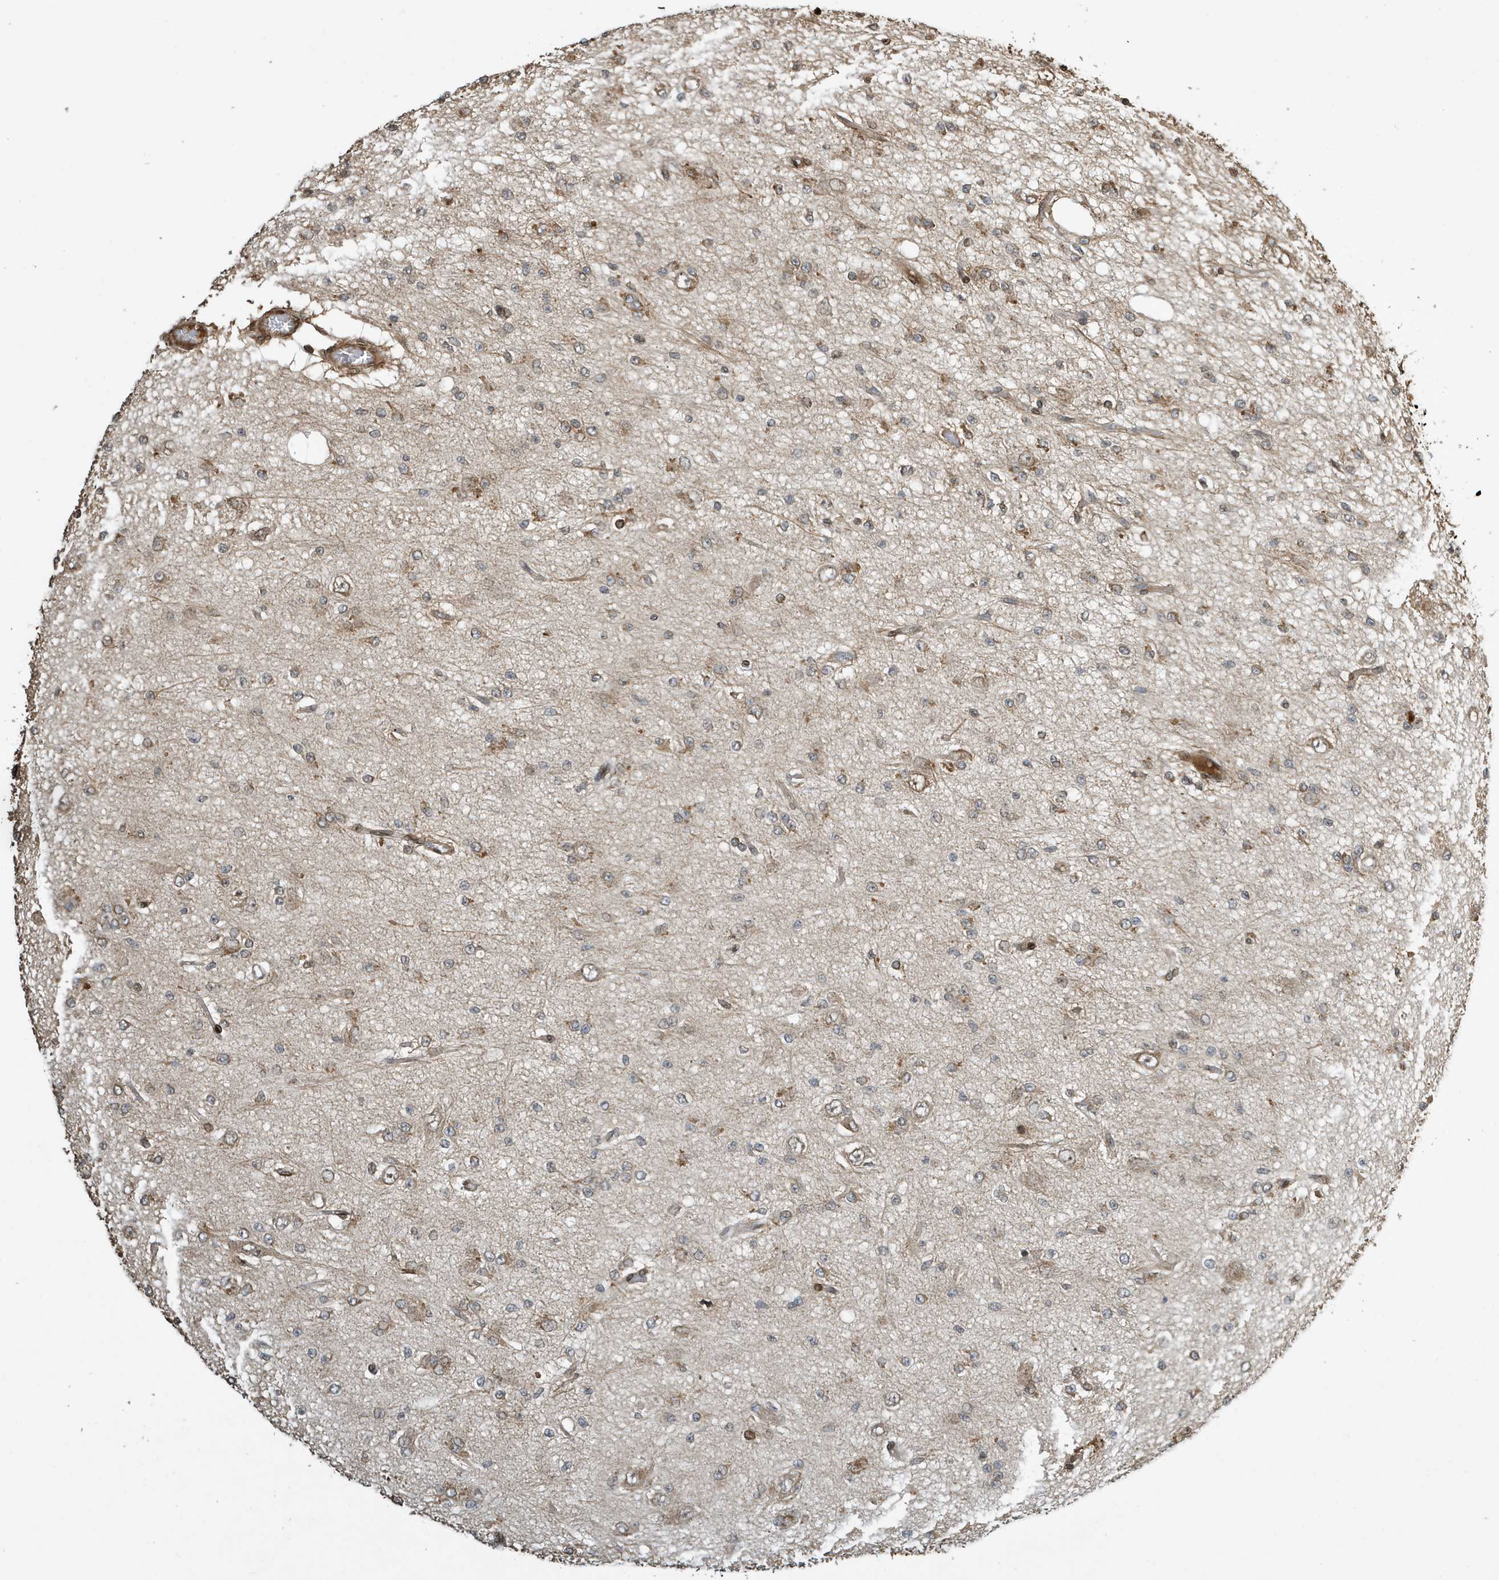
{"staining": {"intensity": "negative", "quantity": "none", "location": "none"}, "tissue": "glioma", "cell_type": "Tumor cells", "image_type": "cancer", "snomed": [{"axis": "morphology", "description": "Glioma, malignant, Low grade"}, {"axis": "topography", "description": "Brain"}], "caption": "IHC image of neoplastic tissue: glioma stained with DAB (3,3'-diaminobenzidine) exhibits no significant protein staining in tumor cells.", "gene": "DUSP18", "patient": {"sex": "male", "age": 38}}